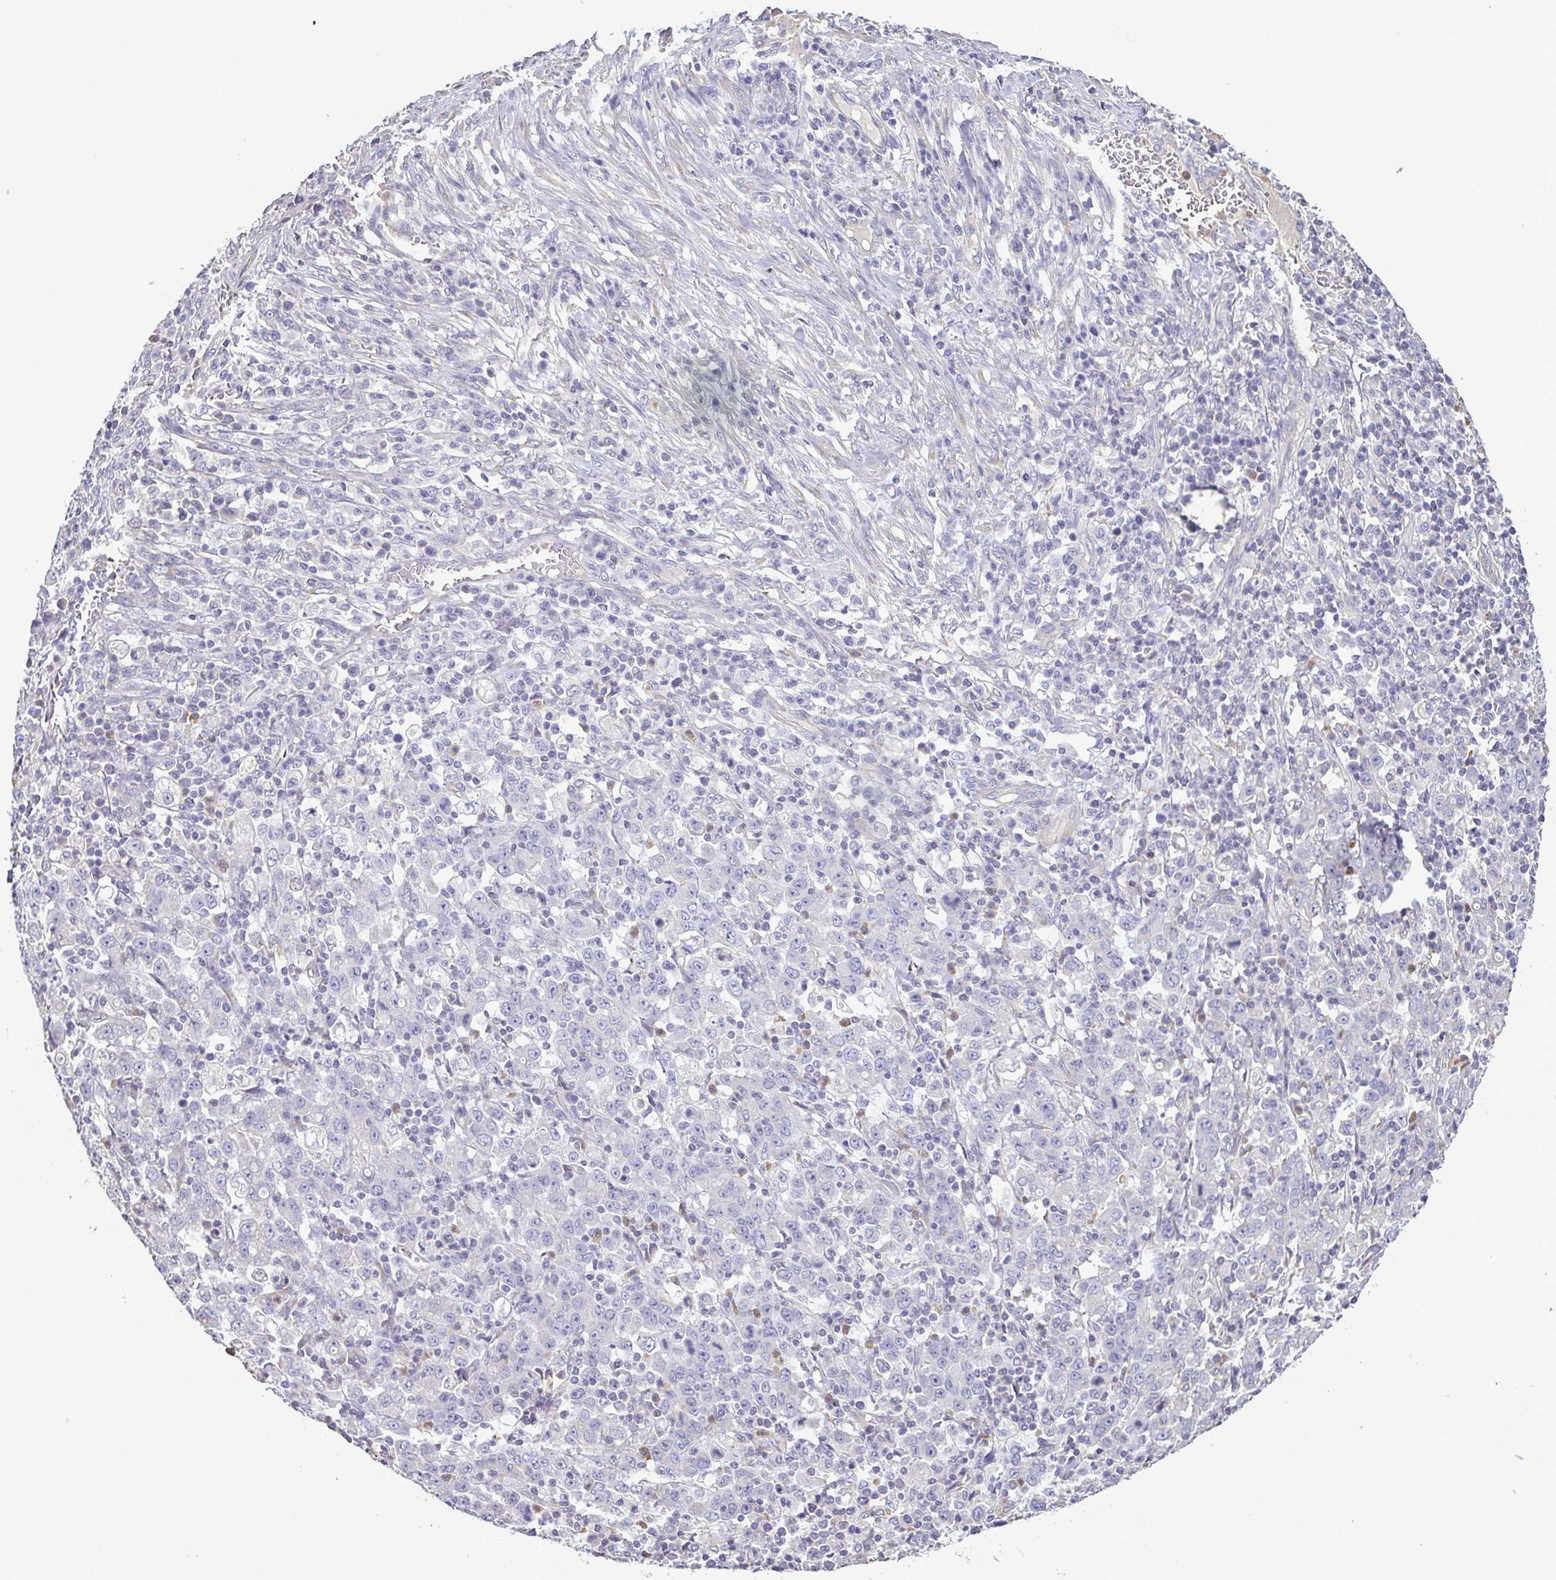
{"staining": {"intensity": "negative", "quantity": "none", "location": "none"}, "tissue": "stomach cancer", "cell_type": "Tumor cells", "image_type": "cancer", "snomed": [{"axis": "morphology", "description": "Adenocarcinoma, NOS"}, {"axis": "topography", "description": "Stomach, upper"}], "caption": "The photomicrograph demonstrates no significant expression in tumor cells of stomach adenocarcinoma. (DAB immunohistochemistry visualized using brightfield microscopy, high magnification).", "gene": "MYL10", "patient": {"sex": "male", "age": 69}}